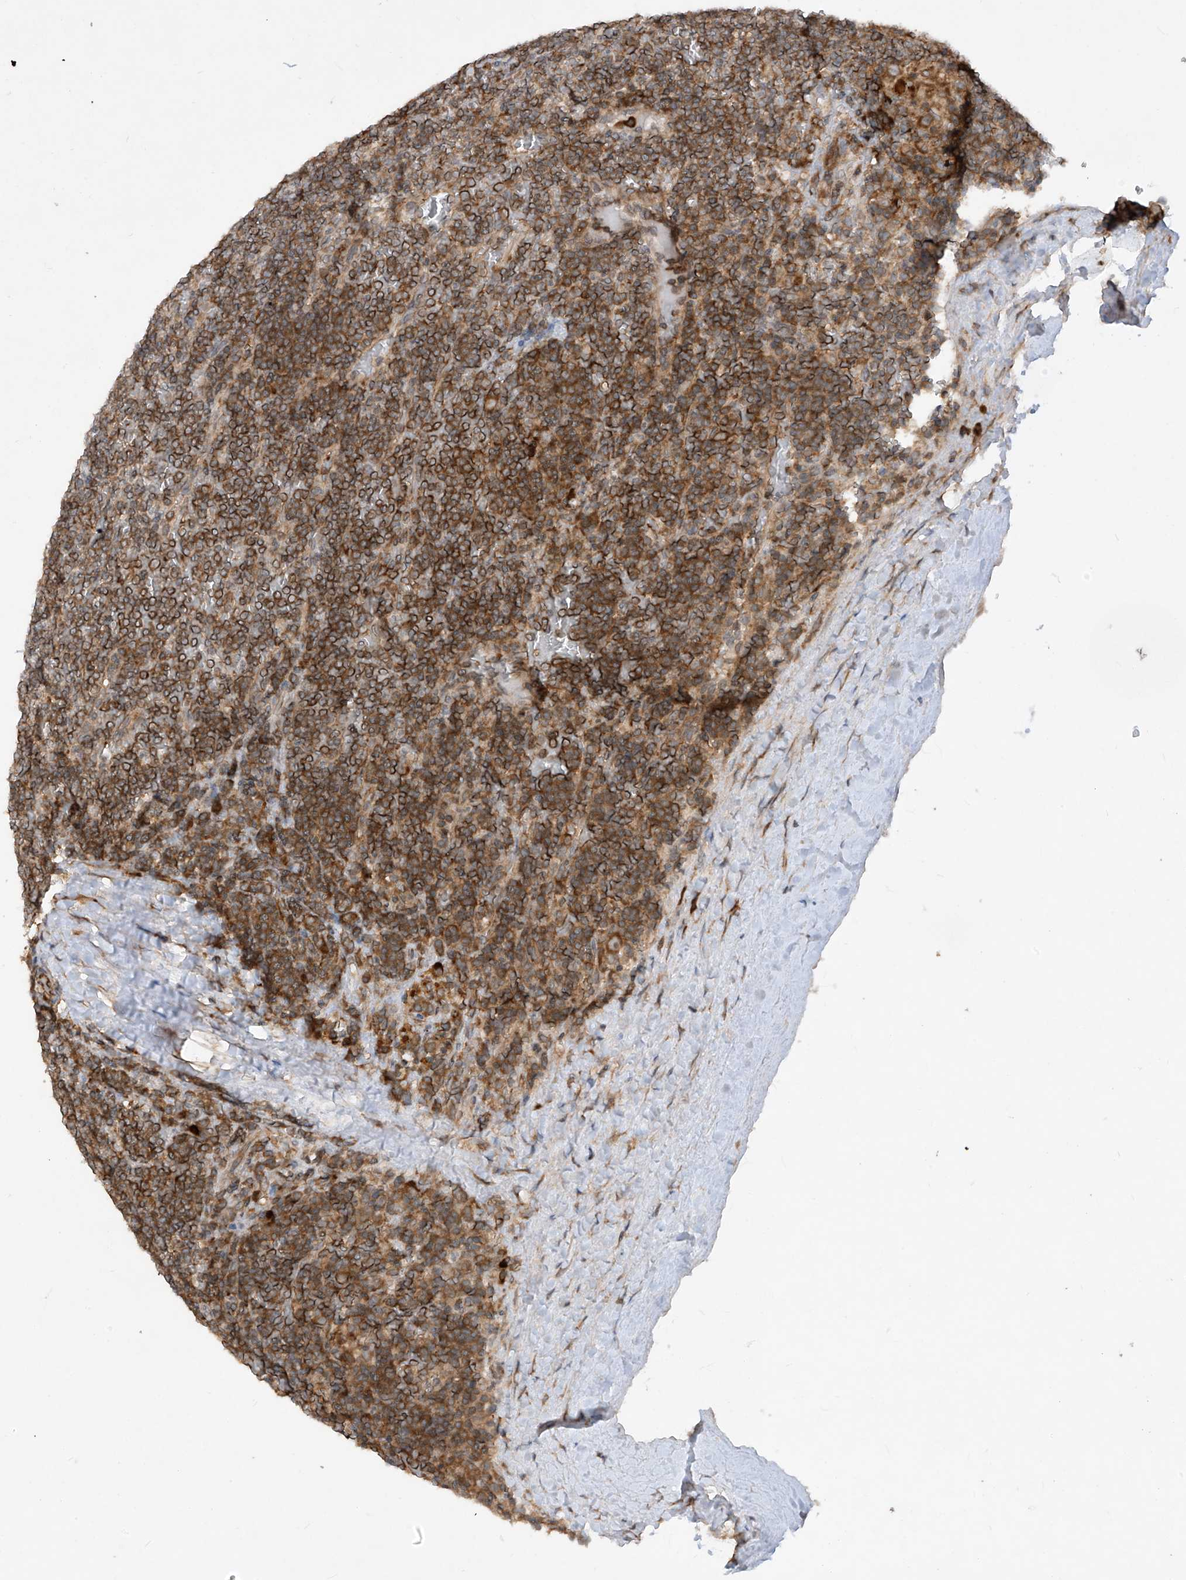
{"staining": {"intensity": "moderate", "quantity": ">75%", "location": "cytoplasmic/membranous"}, "tissue": "lymphoma", "cell_type": "Tumor cells", "image_type": "cancer", "snomed": [{"axis": "morphology", "description": "Malignant lymphoma, non-Hodgkin's type, Low grade"}, {"axis": "topography", "description": "Spleen"}], "caption": "A high-resolution image shows immunohistochemistry staining of low-grade malignant lymphoma, non-Hodgkin's type, which exhibits moderate cytoplasmic/membranous positivity in approximately >75% of tumor cells.", "gene": "RPL34", "patient": {"sex": "female", "age": 19}}